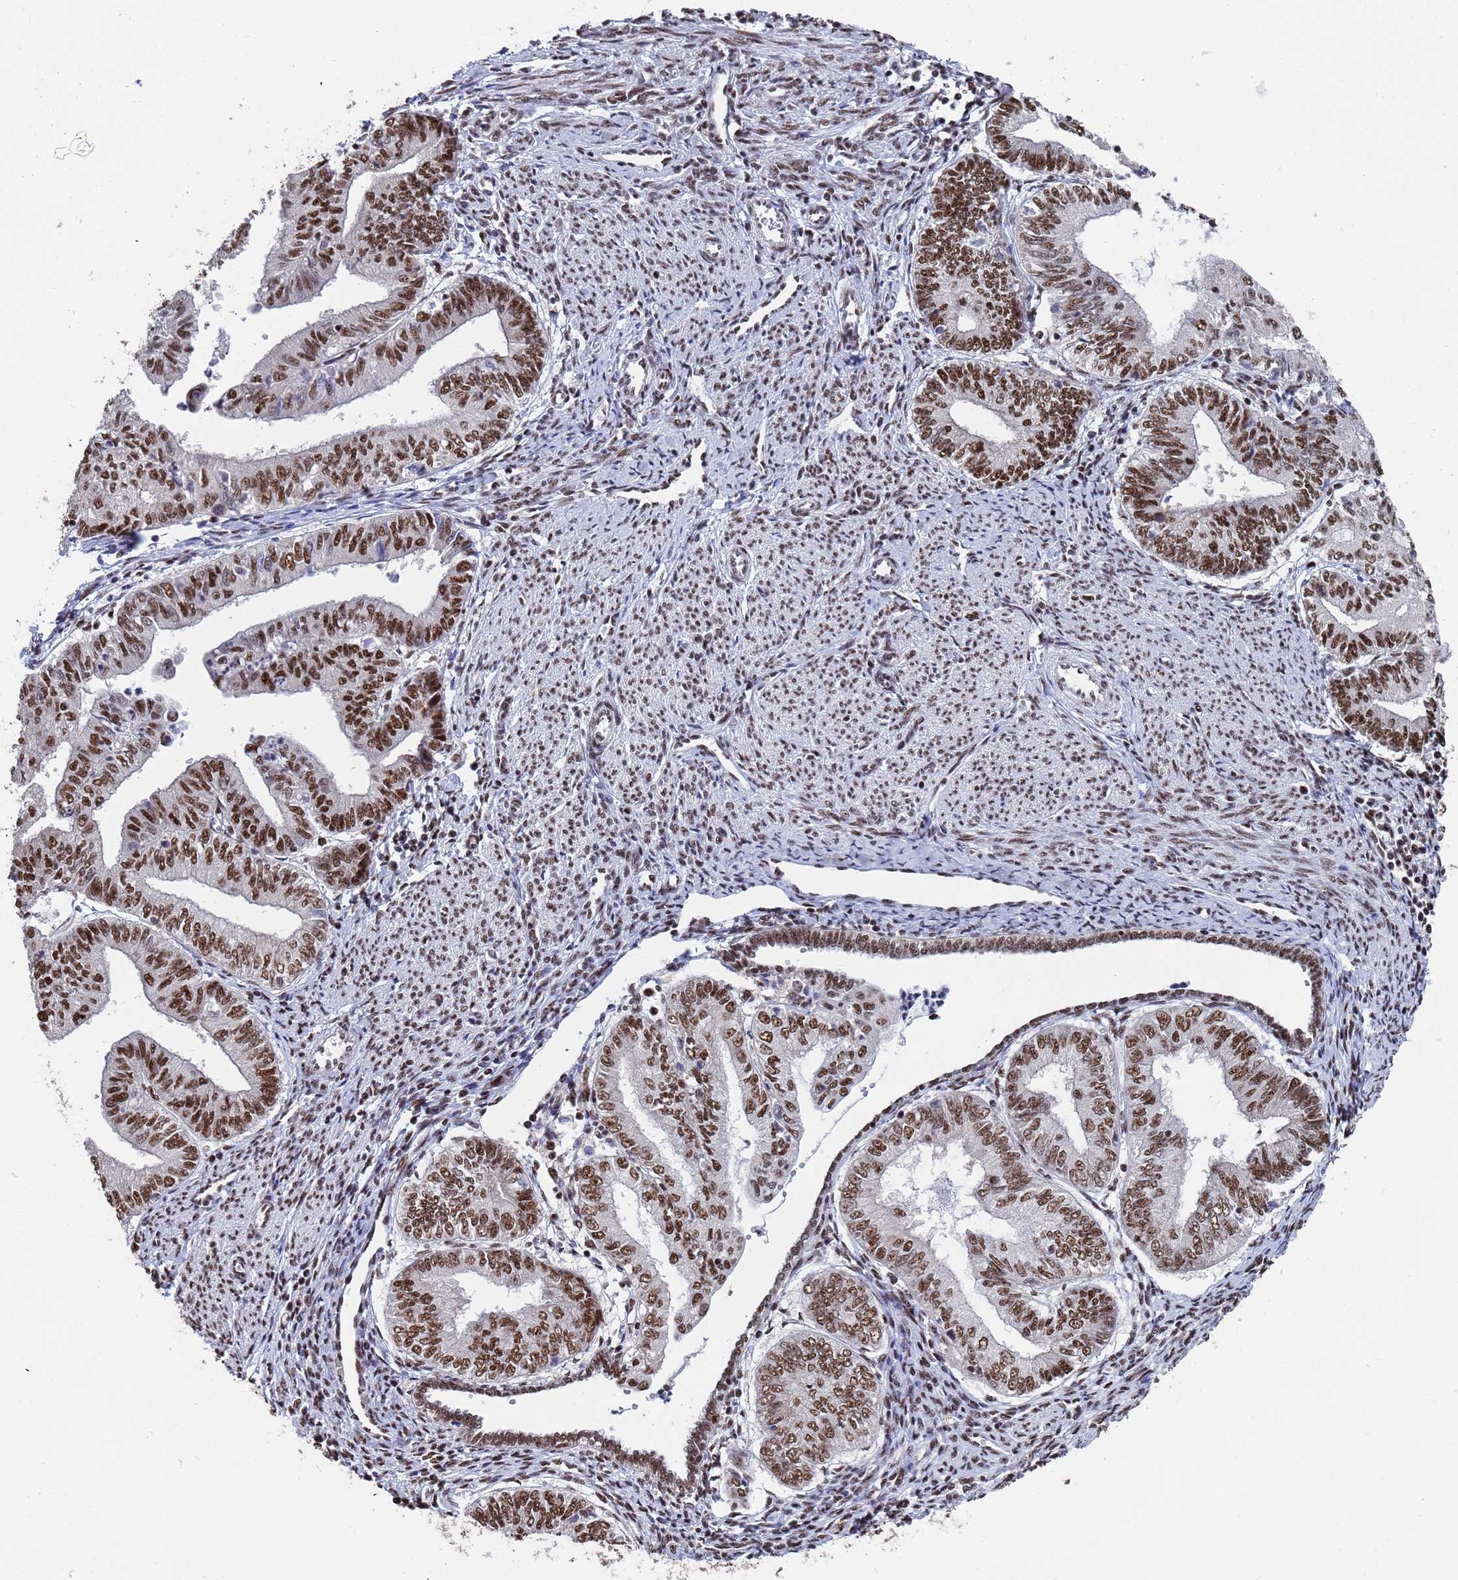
{"staining": {"intensity": "strong", "quantity": "25%-75%", "location": "nuclear"}, "tissue": "endometrial cancer", "cell_type": "Tumor cells", "image_type": "cancer", "snomed": [{"axis": "morphology", "description": "Adenocarcinoma, NOS"}, {"axis": "topography", "description": "Endometrium"}], "caption": "Protein expression analysis of human endometrial cancer reveals strong nuclear expression in approximately 25%-75% of tumor cells.", "gene": "SF3B2", "patient": {"sex": "female", "age": 66}}